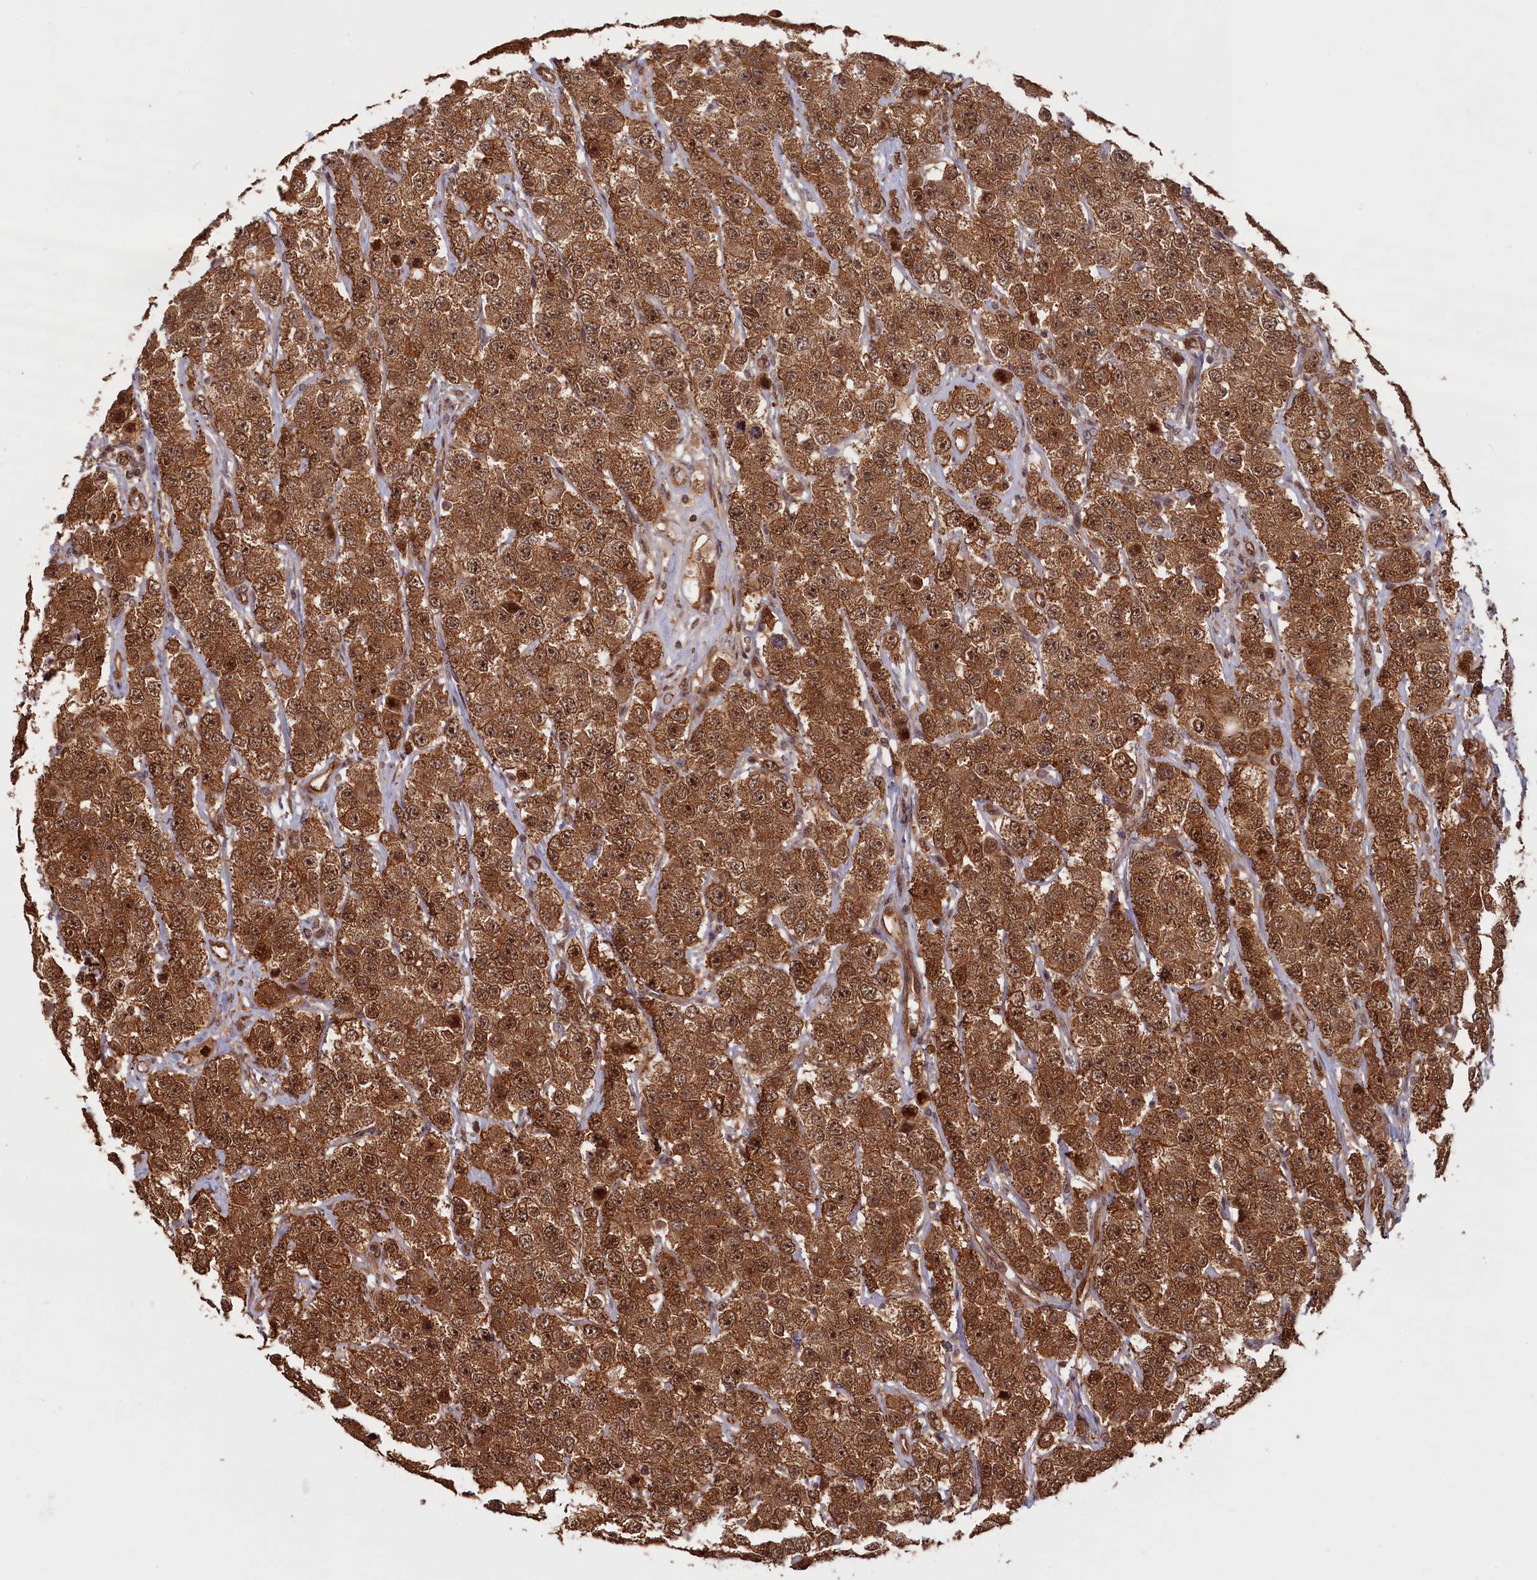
{"staining": {"intensity": "strong", "quantity": ">75%", "location": "cytoplasmic/membranous,nuclear"}, "tissue": "testis cancer", "cell_type": "Tumor cells", "image_type": "cancer", "snomed": [{"axis": "morphology", "description": "Seminoma, NOS"}, {"axis": "topography", "description": "Testis"}], "caption": "Protein staining displays strong cytoplasmic/membranous and nuclear positivity in about >75% of tumor cells in testis cancer (seminoma).", "gene": "HIF3A", "patient": {"sex": "male", "age": 28}}